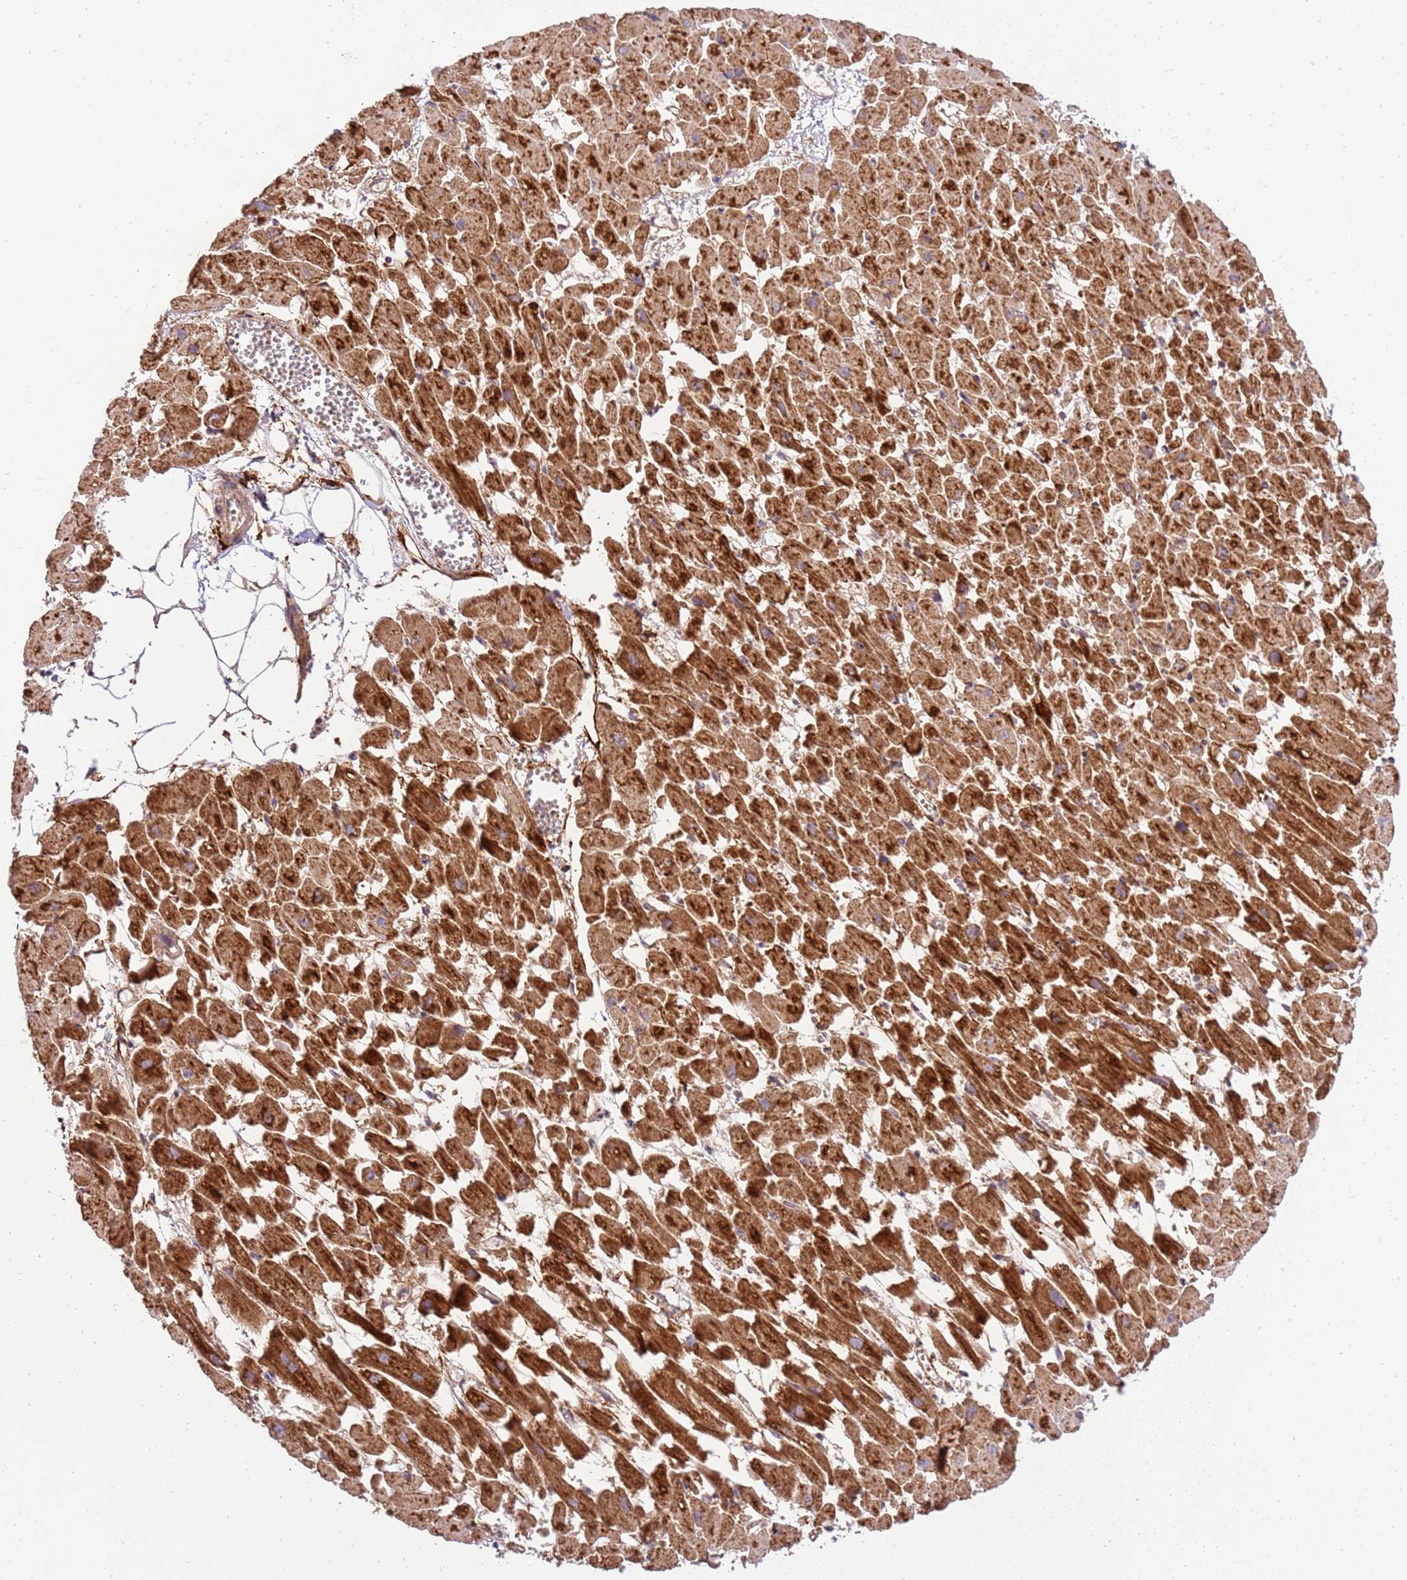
{"staining": {"intensity": "strong", "quantity": ">75%", "location": "cytoplasmic/membranous"}, "tissue": "heart muscle", "cell_type": "Cardiomyocytes", "image_type": "normal", "snomed": [{"axis": "morphology", "description": "Normal tissue, NOS"}, {"axis": "topography", "description": "Heart"}], "caption": "DAB immunohistochemical staining of normal human heart muscle exhibits strong cytoplasmic/membranous protein positivity in about >75% of cardiomyocytes. (DAB (3,3'-diaminobenzidine) IHC with brightfield microscopy, high magnification).", "gene": "SPATA2L", "patient": {"sex": "female", "age": 64}}